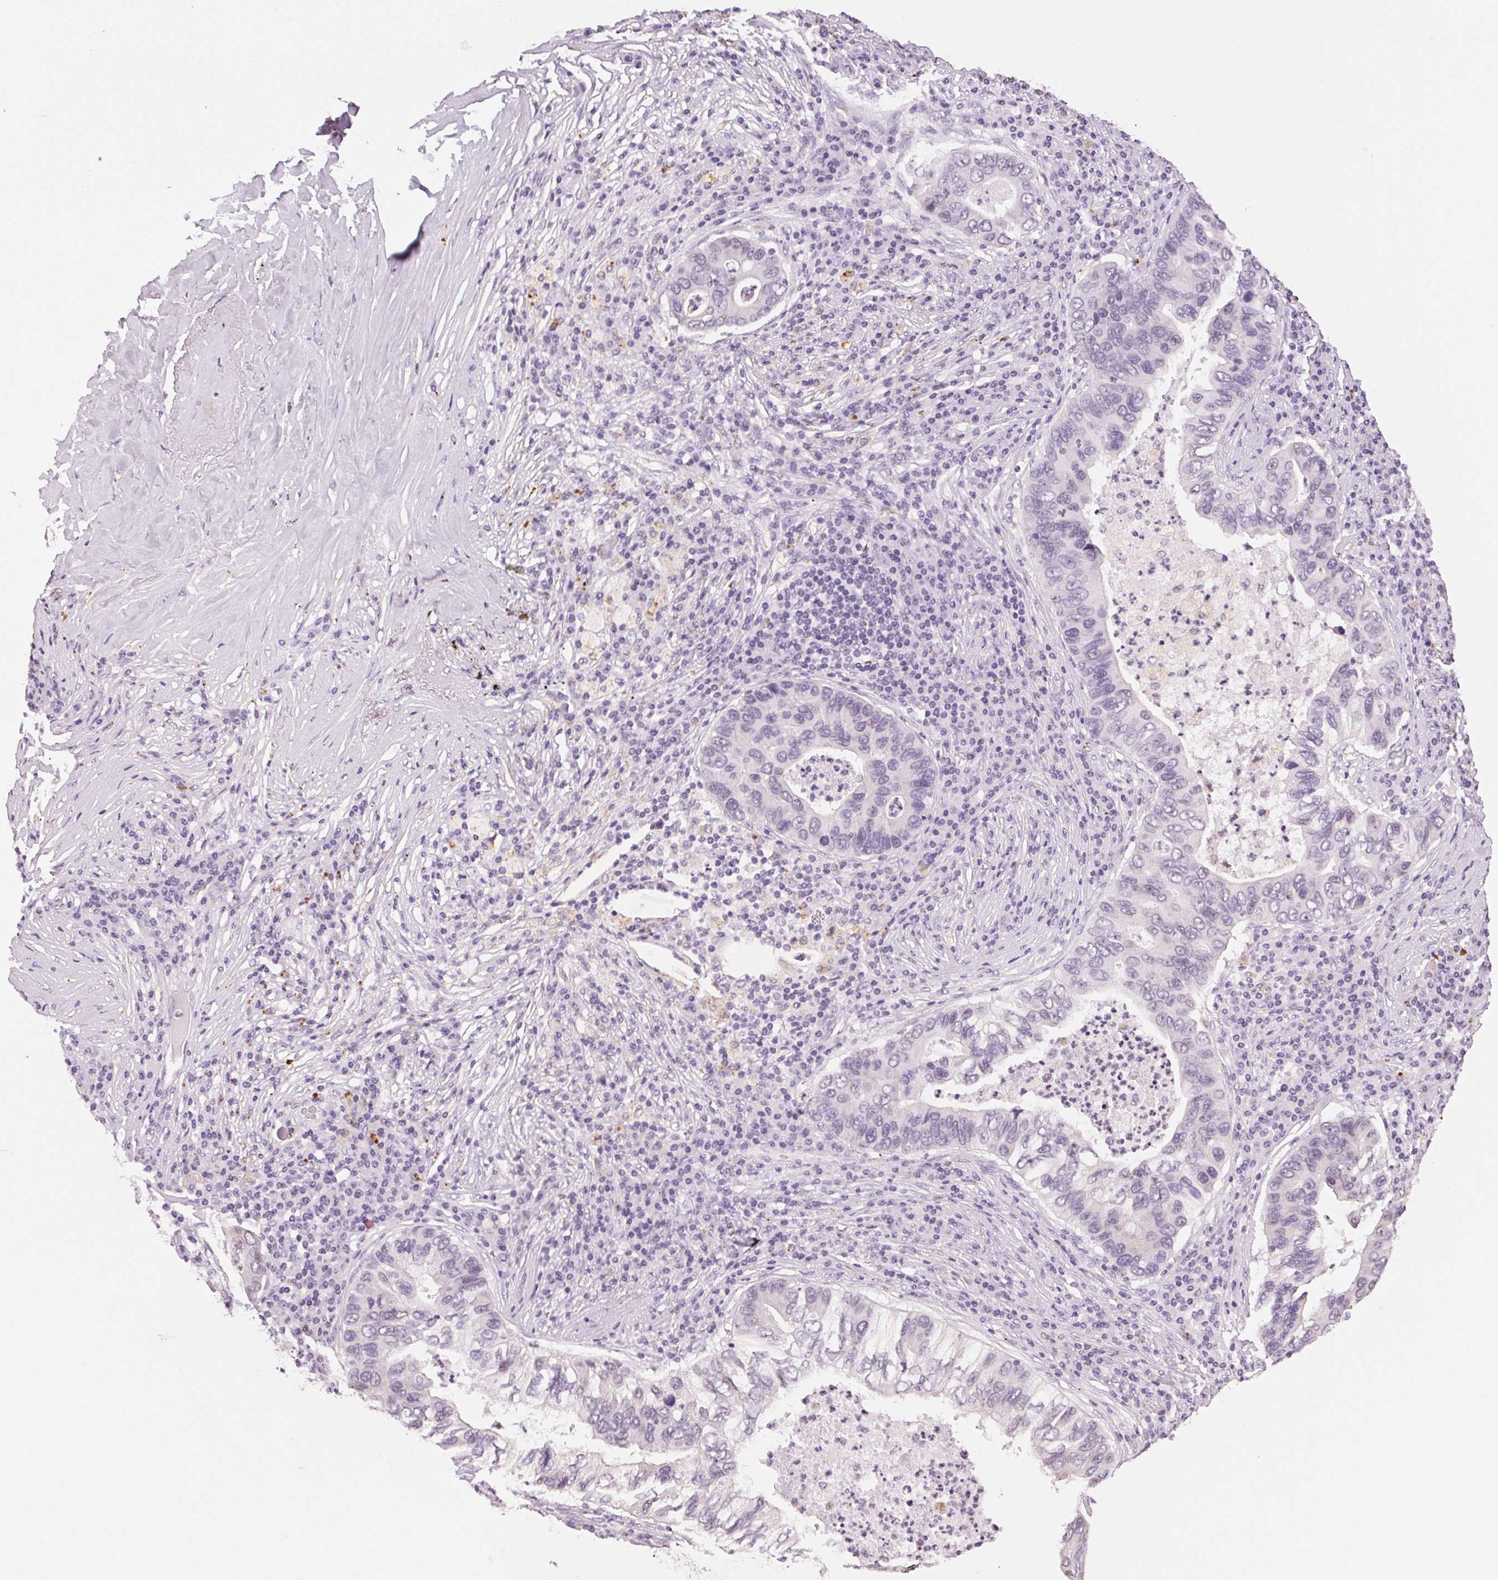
{"staining": {"intensity": "negative", "quantity": "none", "location": "none"}, "tissue": "lung cancer", "cell_type": "Tumor cells", "image_type": "cancer", "snomed": [{"axis": "morphology", "description": "Adenocarcinoma, NOS"}, {"axis": "morphology", "description": "Adenocarcinoma, metastatic, NOS"}, {"axis": "topography", "description": "Lymph node"}, {"axis": "topography", "description": "Lung"}], "caption": "Tumor cells show no significant protein expression in lung adenocarcinoma.", "gene": "MPO", "patient": {"sex": "female", "age": 54}}